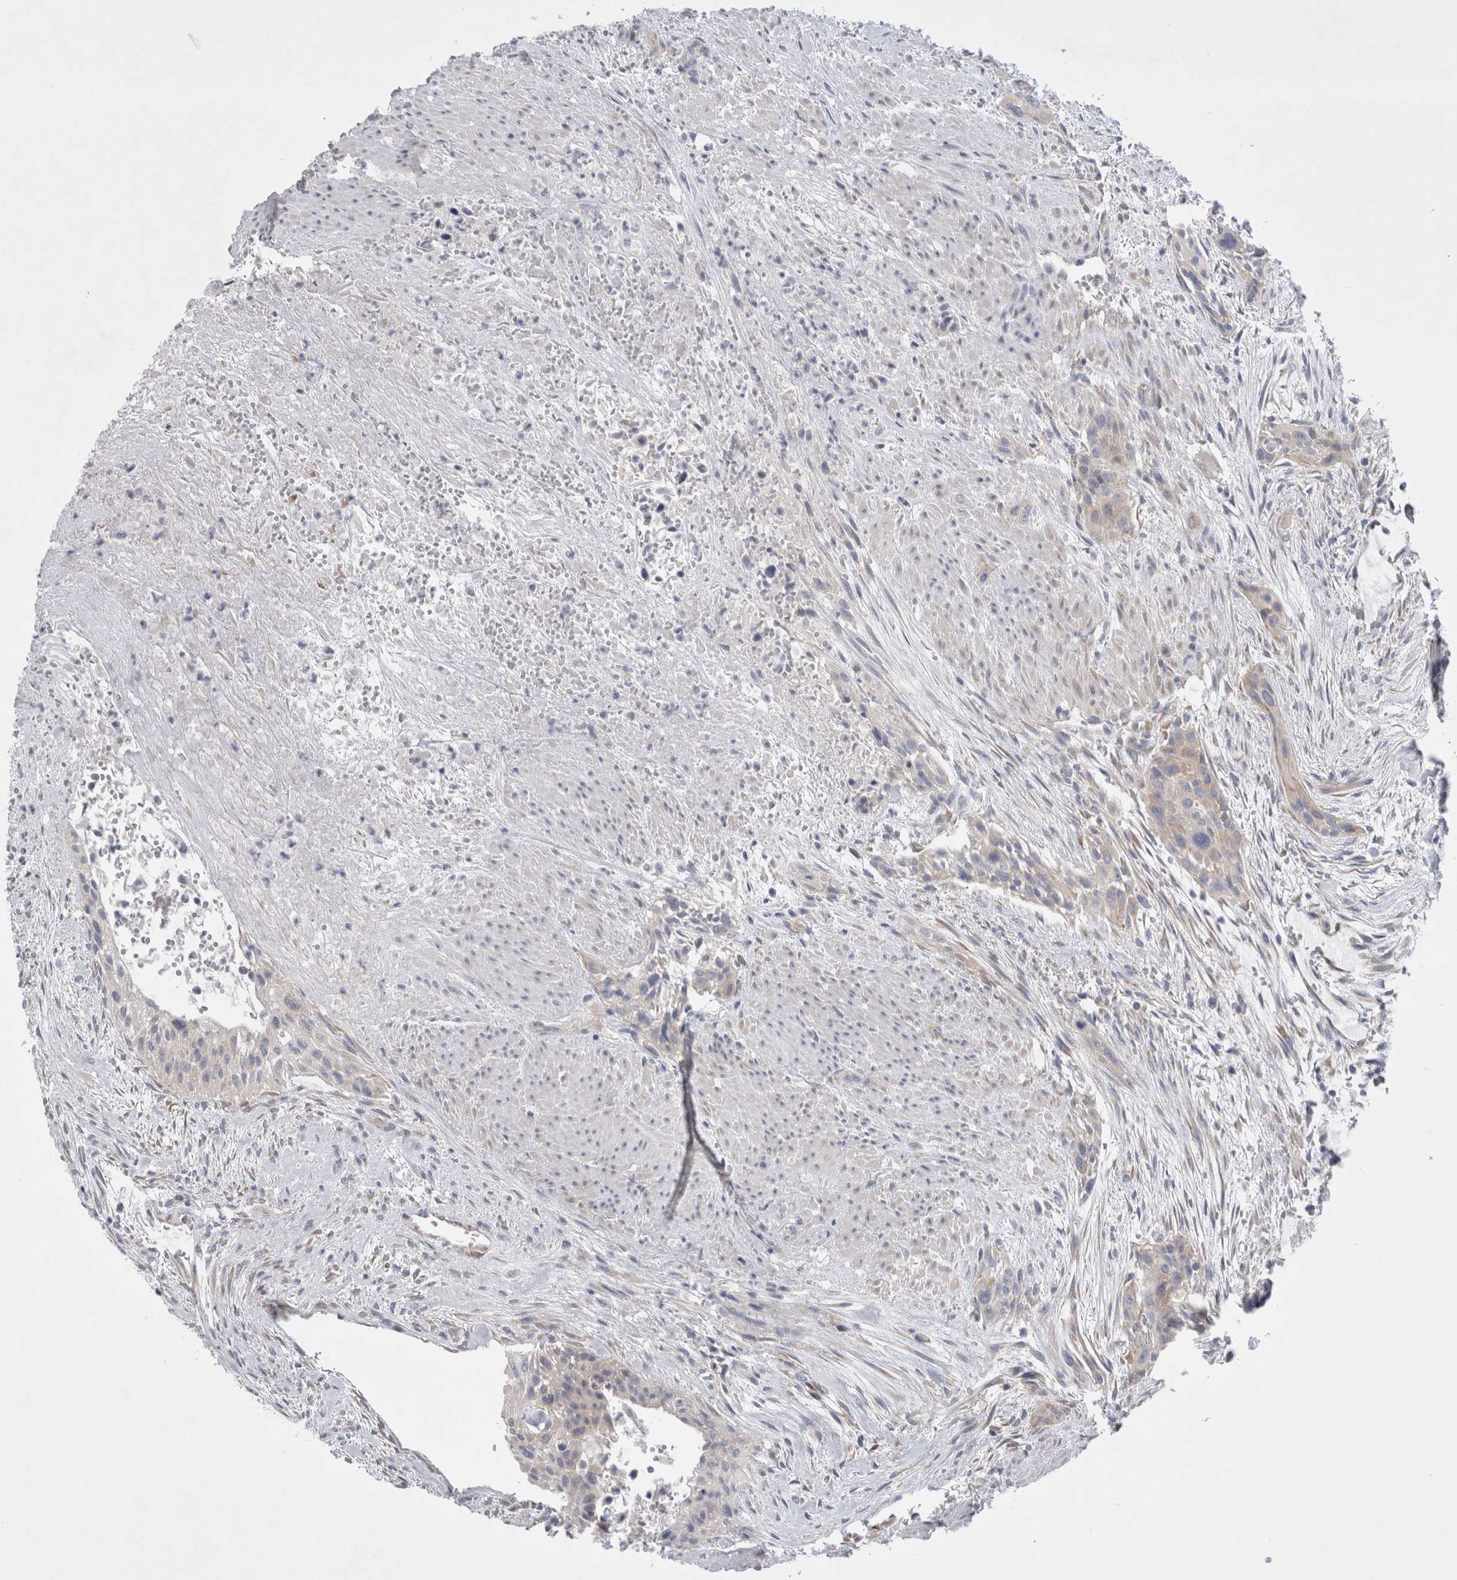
{"staining": {"intensity": "weak", "quantity": "<25%", "location": "cytoplasmic/membranous"}, "tissue": "urothelial cancer", "cell_type": "Tumor cells", "image_type": "cancer", "snomed": [{"axis": "morphology", "description": "Urothelial carcinoma, High grade"}, {"axis": "topography", "description": "Urinary bladder"}], "caption": "Tumor cells show no significant expression in urothelial cancer.", "gene": "RBM12B", "patient": {"sex": "male", "age": 35}}